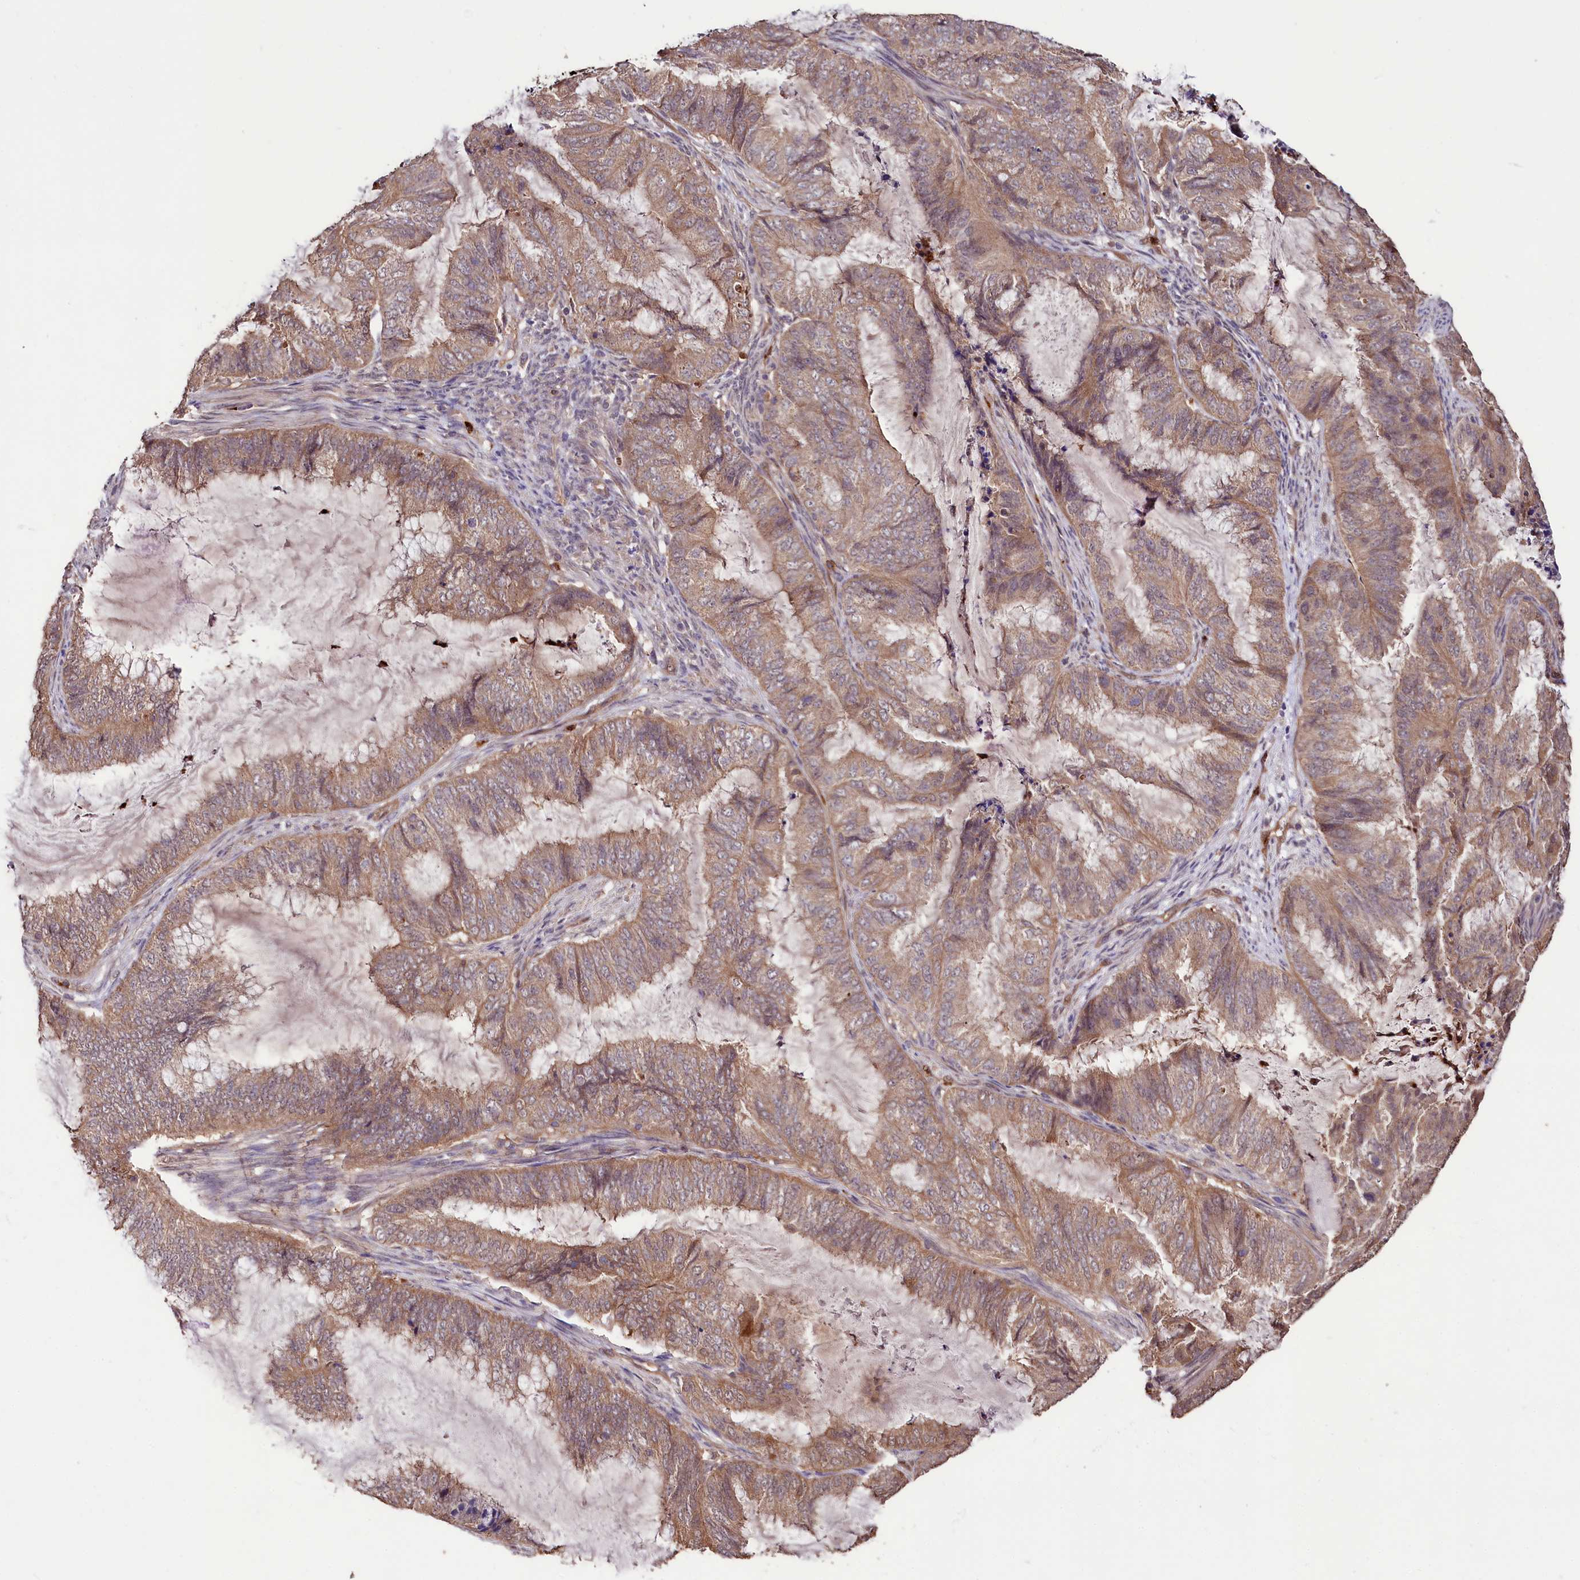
{"staining": {"intensity": "moderate", "quantity": ">75%", "location": "cytoplasmic/membranous"}, "tissue": "endometrial cancer", "cell_type": "Tumor cells", "image_type": "cancer", "snomed": [{"axis": "morphology", "description": "Adenocarcinoma, NOS"}, {"axis": "topography", "description": "Endometrium"}], "caption": "A brown stain highlights moderate cytoplasmic/membranous expression of a protein in endometrial cancer (adenocarcinoma) tumor cells.", "gene": "KLRB1", "patient": {"sex": "female", "age": 51}}